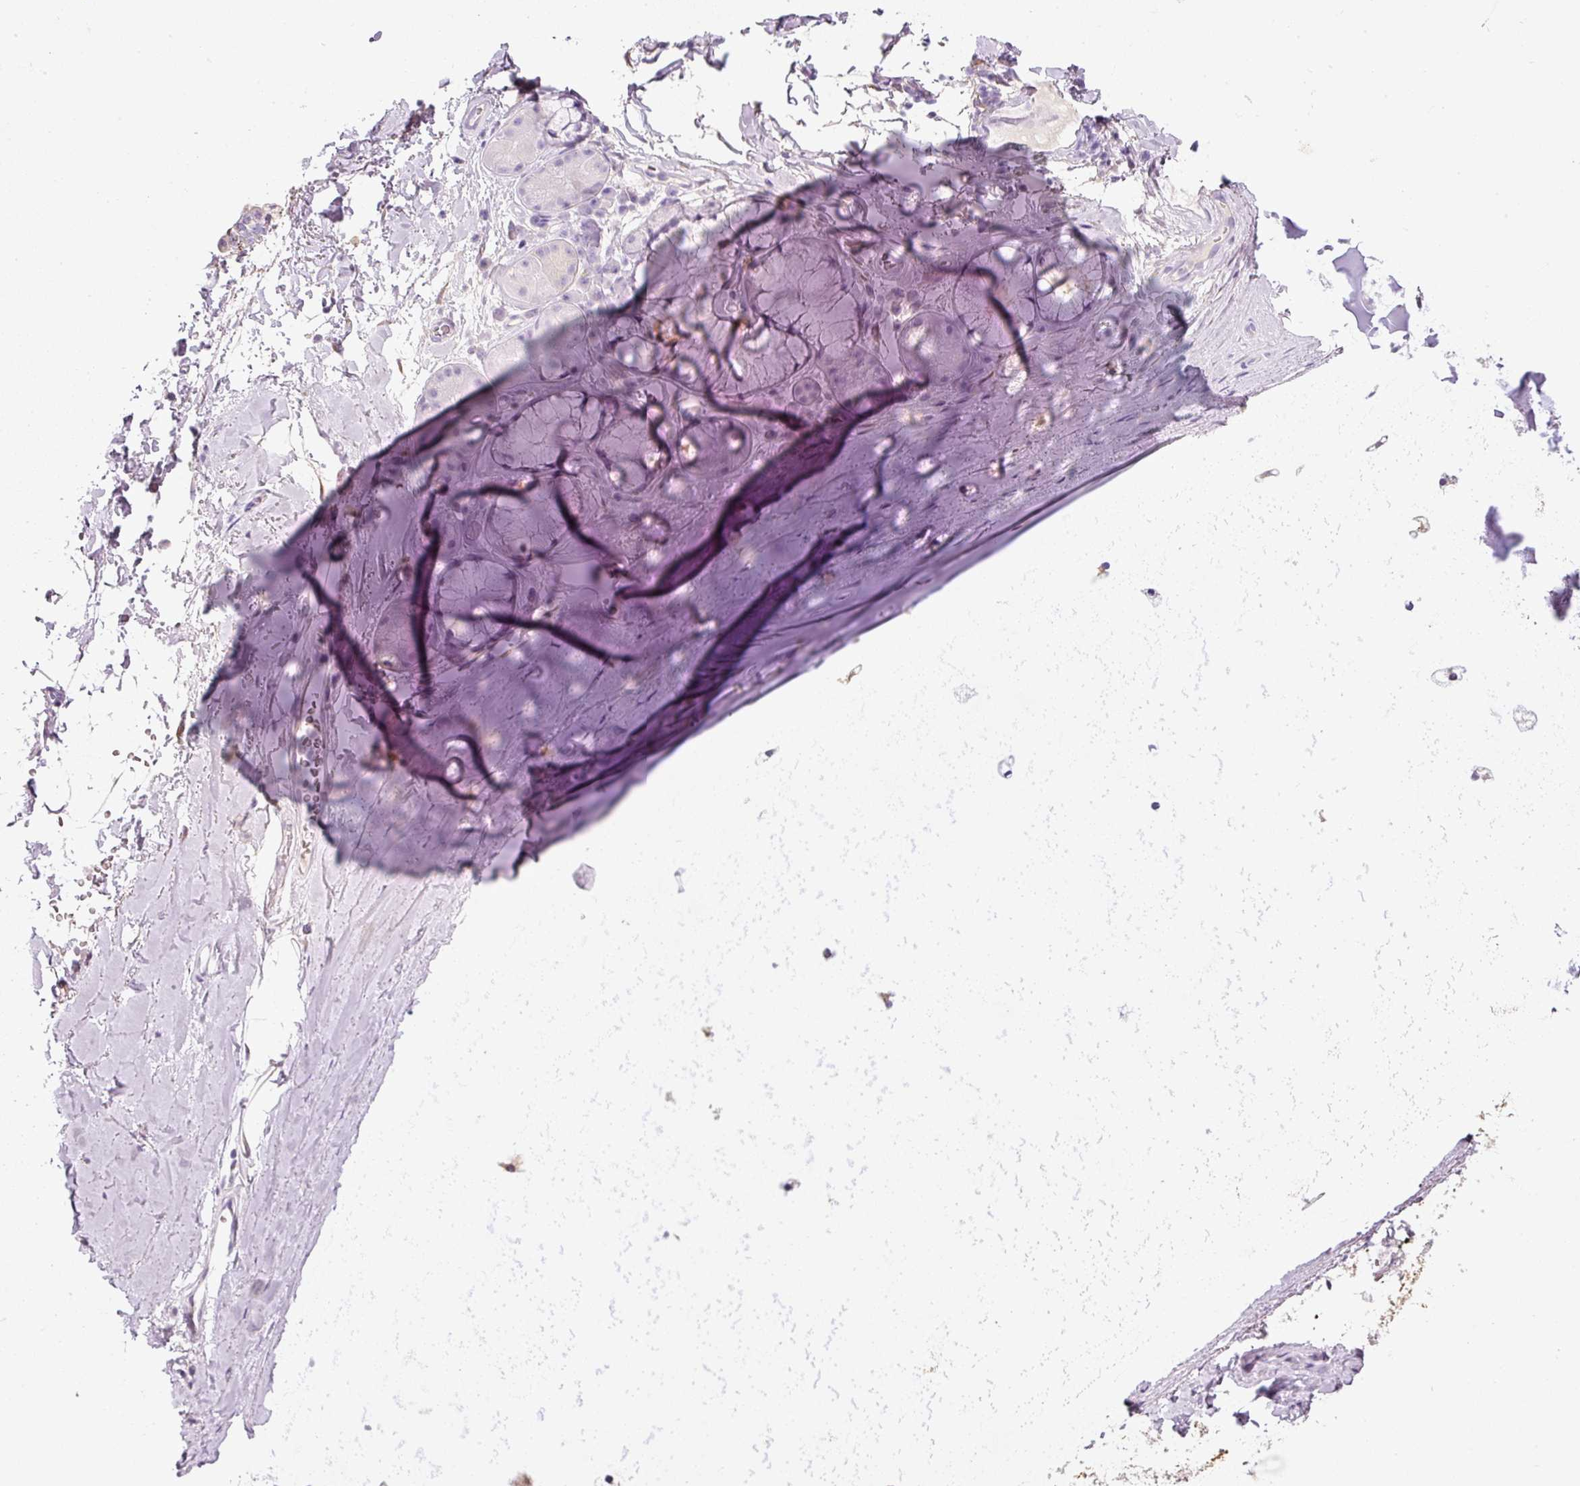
{"staining": {"intensity": "negative", "quantity": "none", "location": "none"}, "tissue": "adipose tissue", "cell_type": "Adipocytes", "image_type": "normal", "snomed": [{"axis": "morphology", "description": "Normal tissue, NOS"}, {"axis": "topography", "description": "Cartilage tissue"}, {"axis": "topography", "description": "Bronchus"}], "caption": "Protein analysis of normal adipose tissue displays no significant positivity in adipocytes. (Brightfield microscopy of DAB immunohistochemistry (IHC) at high magnification).", "gene": "DNM1", "patient": {"sex": "male", "age": 58}}